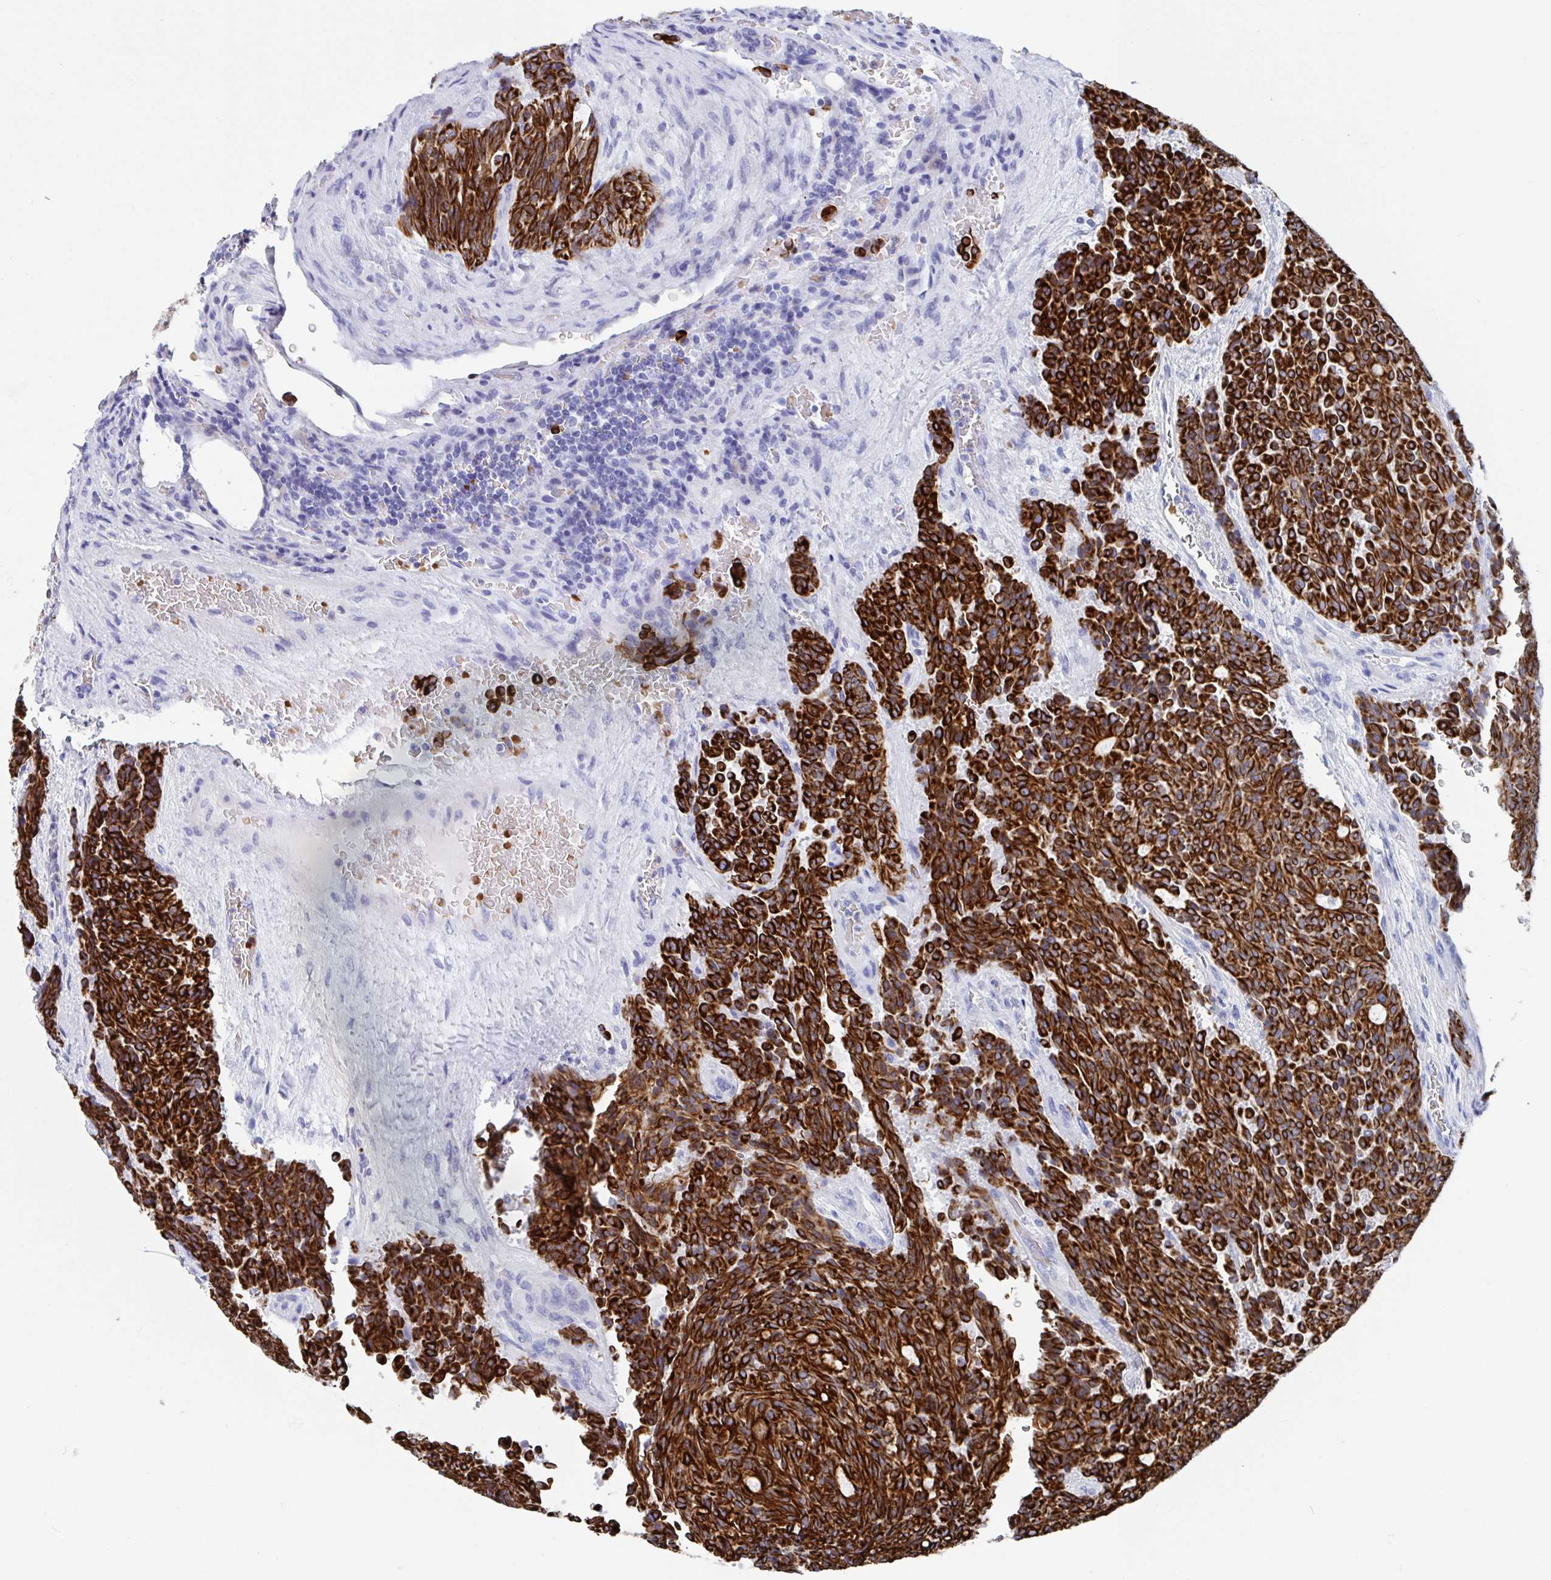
{"staining": {"intensity": "strong", "quantity": ">75%", "location": "cytoplasmic/membranous"}, "tissue": "carcinoid", "cell_type": "Tumor cells", "image_type": "cancer", "snomed": [{"axis": "morphology", "description": "Carcinoid, malignant, NOS"}, {"axis": "topography", "description": "Pancreas"}], "caption": "Immunohistochemical staining of human carcinoid shows high levels of strong cytoplasmic/membranous staining in approximately >75% of tumor cells.", "gene": "CLDN8", "patient": {"sex": "female", "age": 54}}